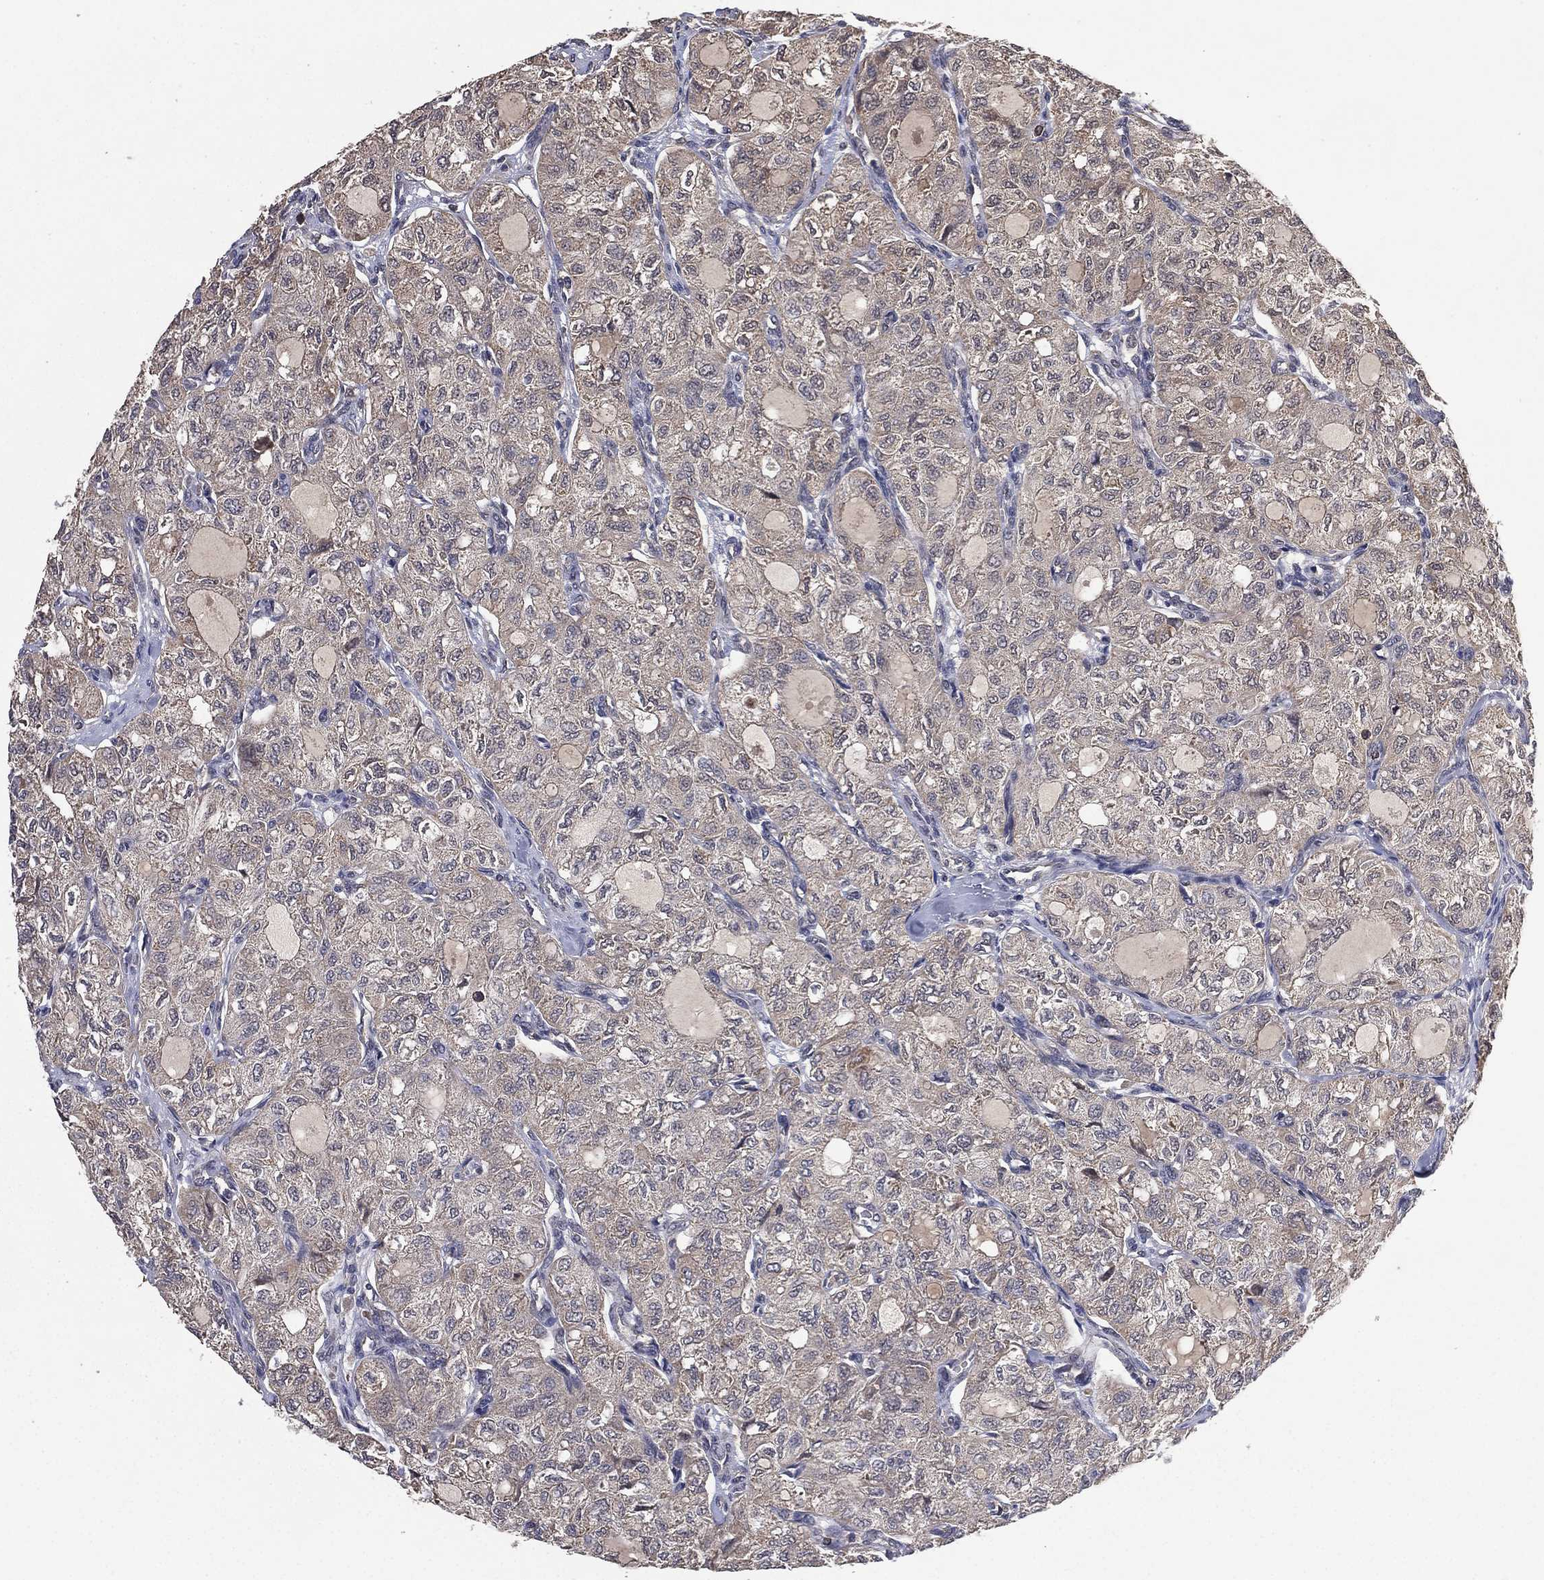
{"staining": {"intensity": "weak", "quantity": "<25%", "location": "cytoplasmic/membranous"}, "tissue": "thyroid cancer", "cell_type": "Tumor cells", "image_type": "cancer", "snomed": [{"axis": "morphology", "description": "Follicular adenoma carcinoma, NOS"}, {"axis": "topography", "description": "Thyroid gland"}], "caption": "This histopathology image is of follicular adenoma carcinoma (thyroid) stained with immunohistochemistry to label a protein in brown with the nuclei are counter-stained blue. There is no expression in tumor cells.", "gene": "NELFCD", "patient": {"sex": "male", "age": 75}}